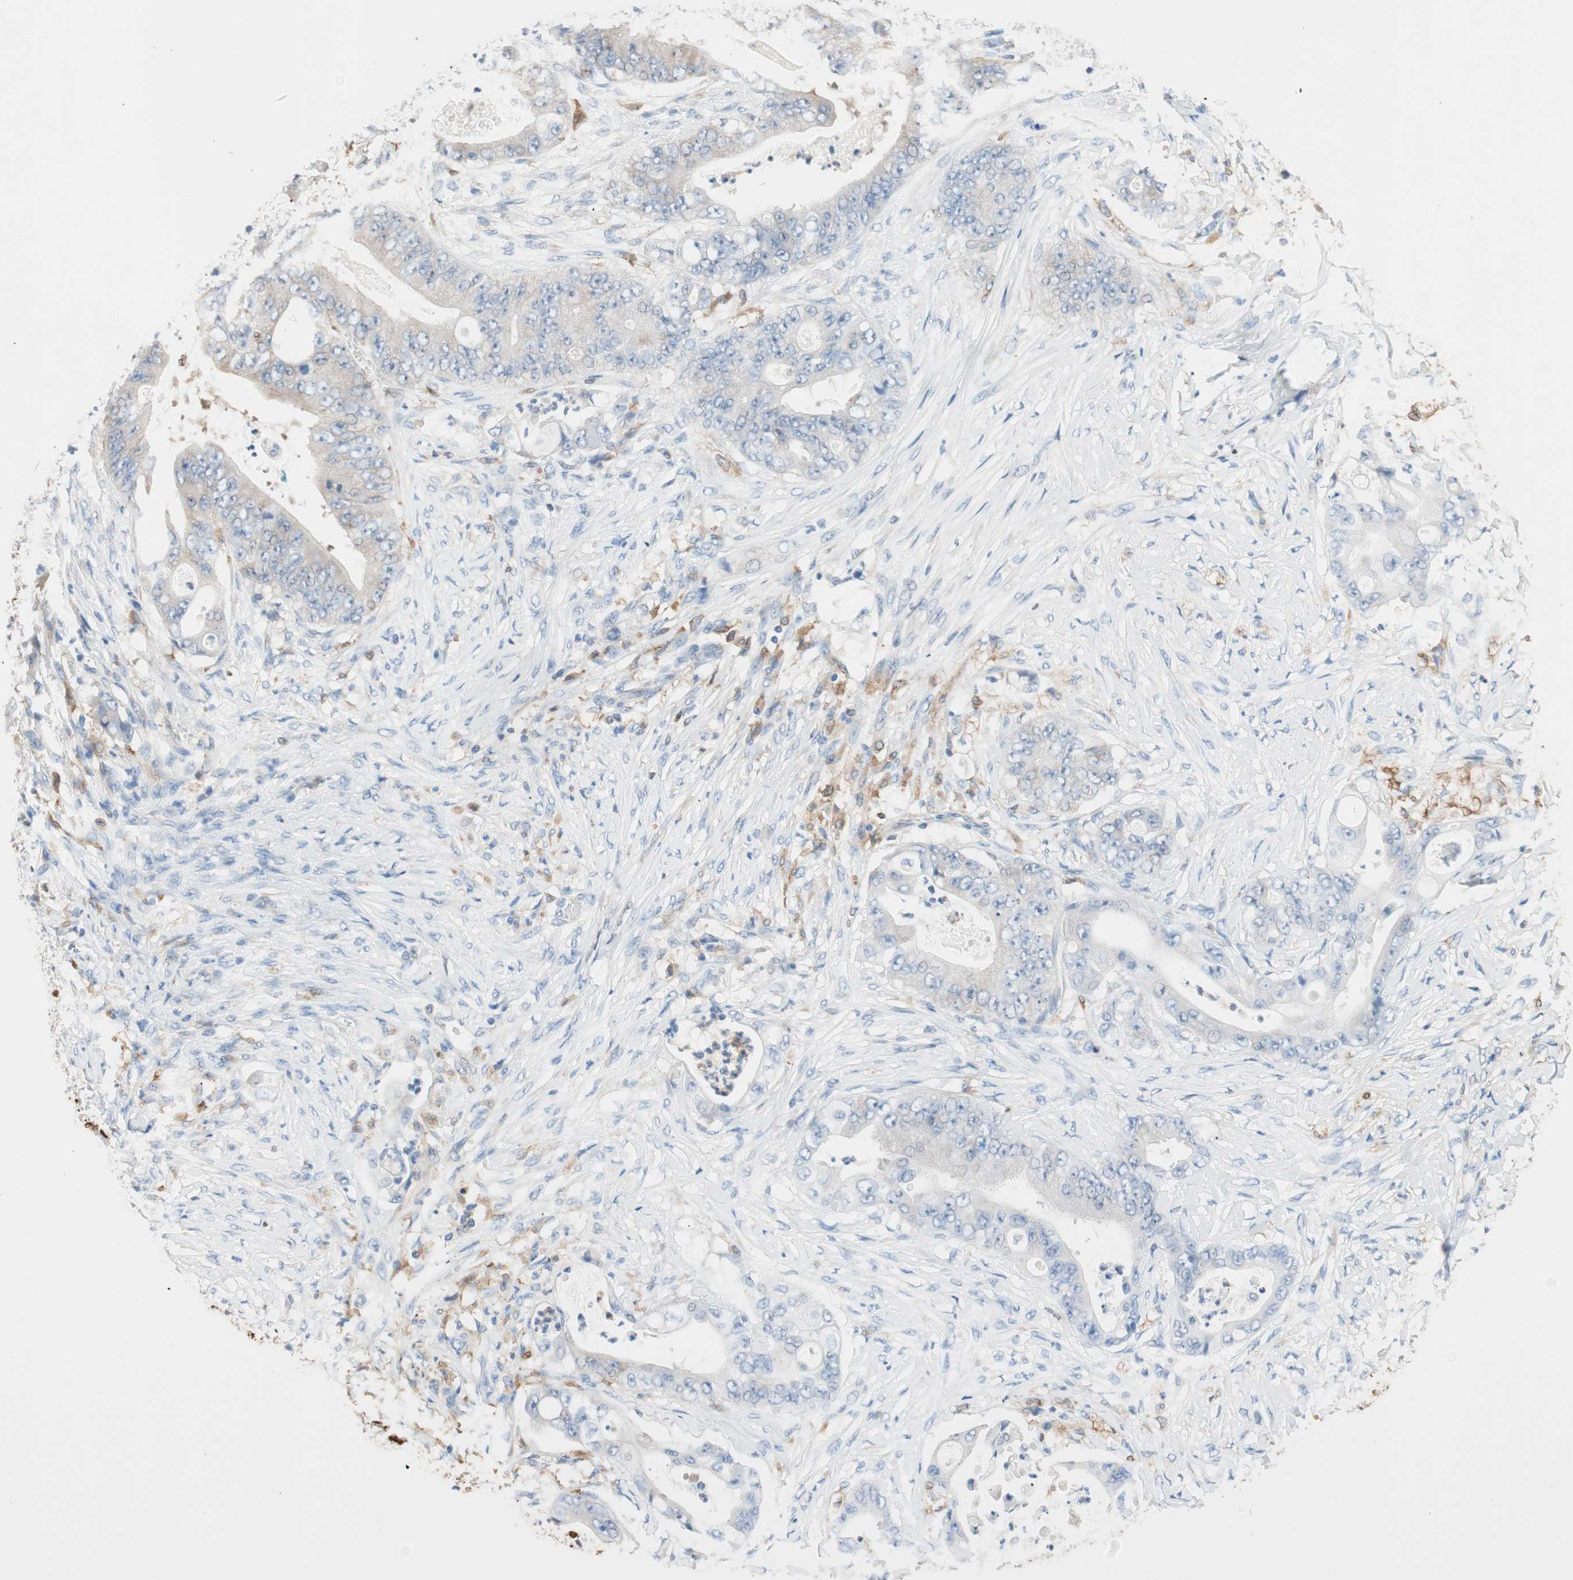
{"staining": {"intensity": "weak", "quantity": "25%-75%", "location": "cytoplasmic/membranous"}, "tissue": "stomach cancer", "cell_type": "Tumor cells", "image_type": "cancer", "snomed": [{"axis": "morphology", "description": "Adenocarcinoma, NOS"}, {"axis": "topography", "description": "Stomach"}], "caption": "Protein staining of stomach adenocarcinoma tissue shows weak cytoplasmic/membranous staining in approximately 25%-75% of tumor cells.", "gene": "GLUL", "patient": {"sex": "female", "age": 73}}